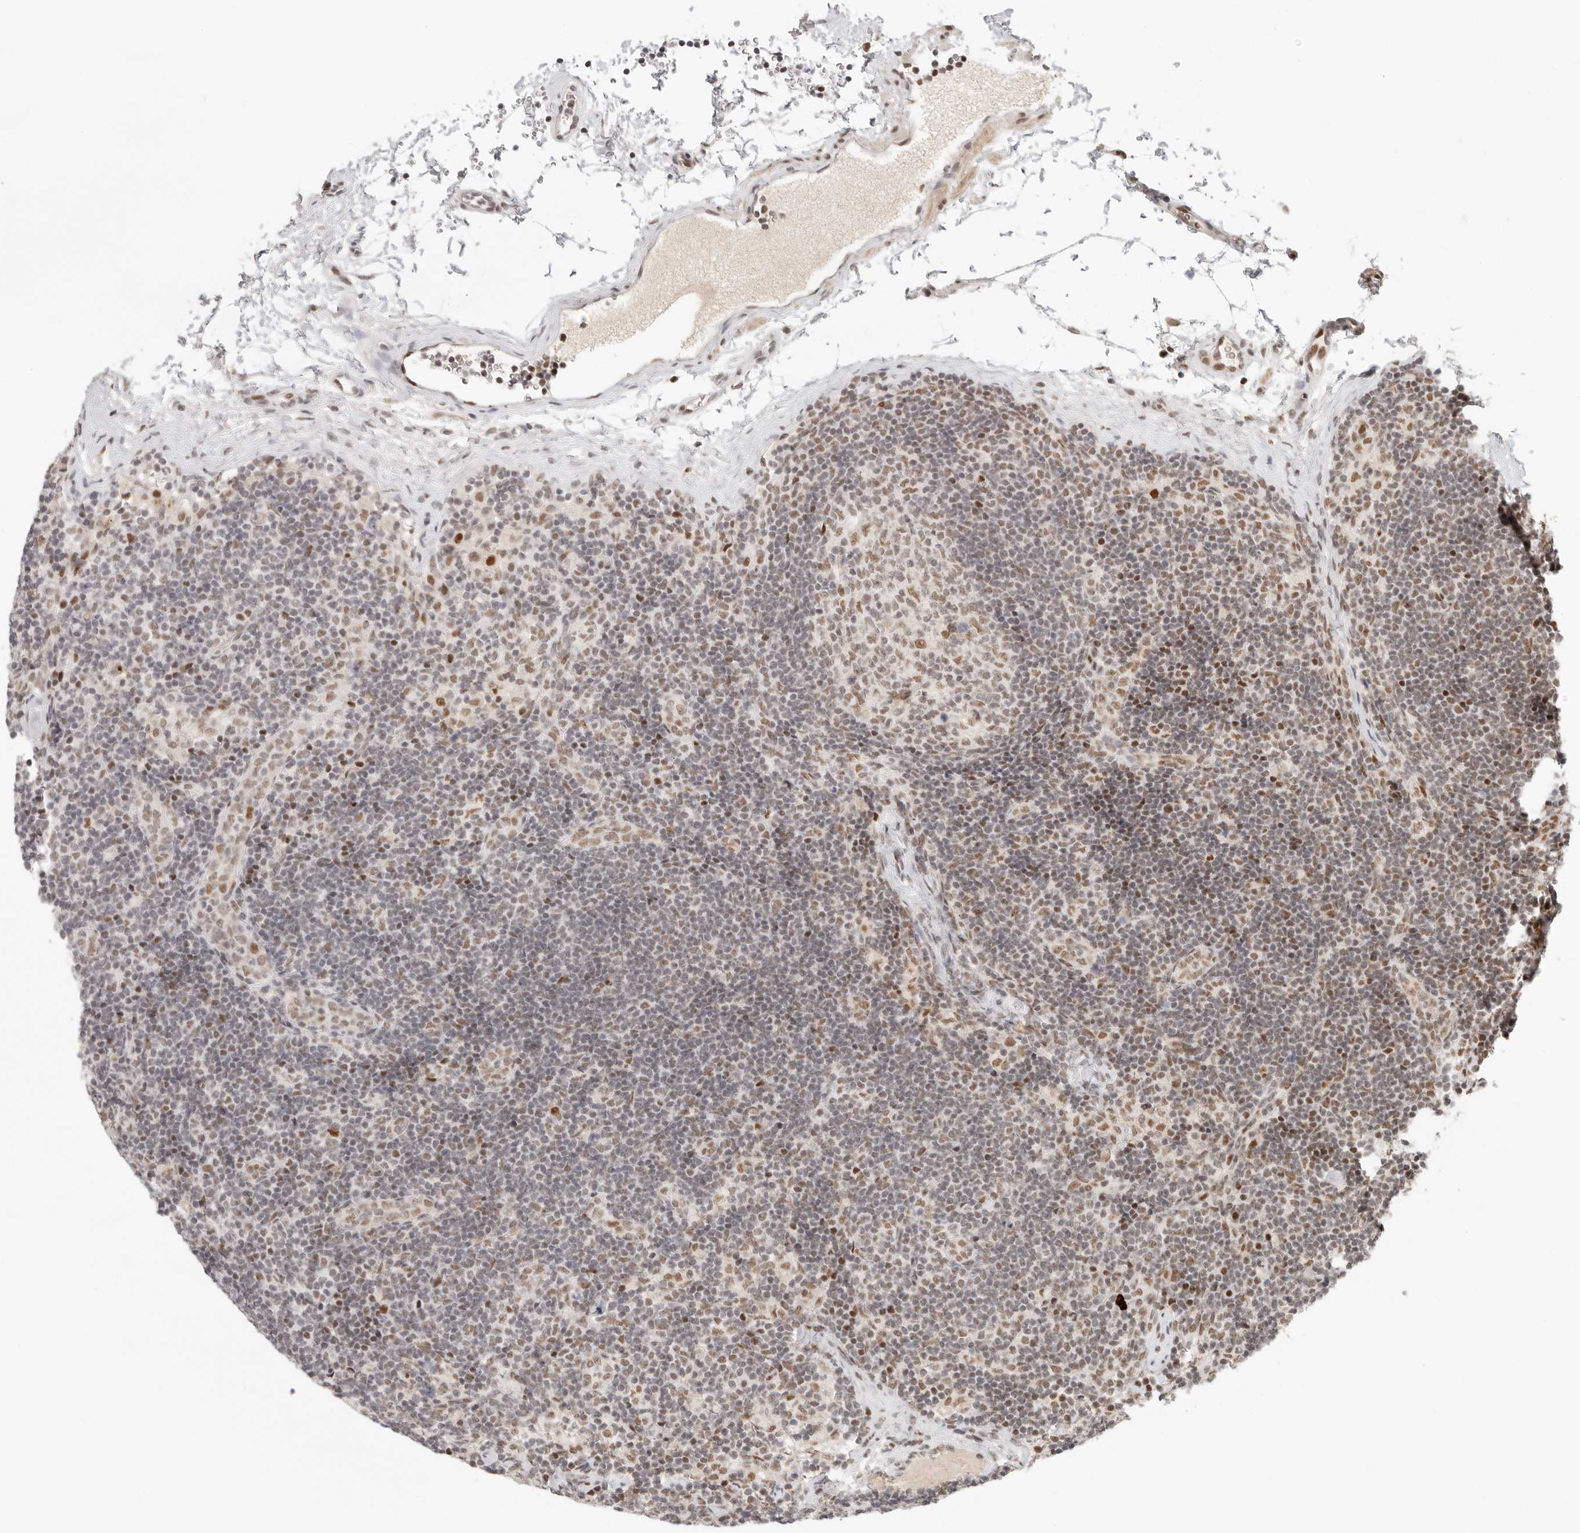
{"staining": {"intensity": "moderate", "quantity": "<25%", "location": "nuclear"}, "tissue": "lymph node", "cell_type": "Germinal center cells", "image_type": "normal", "snomed": [{"axis": "morphology", "description": "Normal tissue, NOS"}, {"axis": "topography", "description": "Lymph node"}], "caption": "A histopathology image of human lymph node stained for a protein shows moderate nuclear brown staining in germinal center cells.", "gene": "HOXC5", "patient": {"sex": "female", "age": 22}}